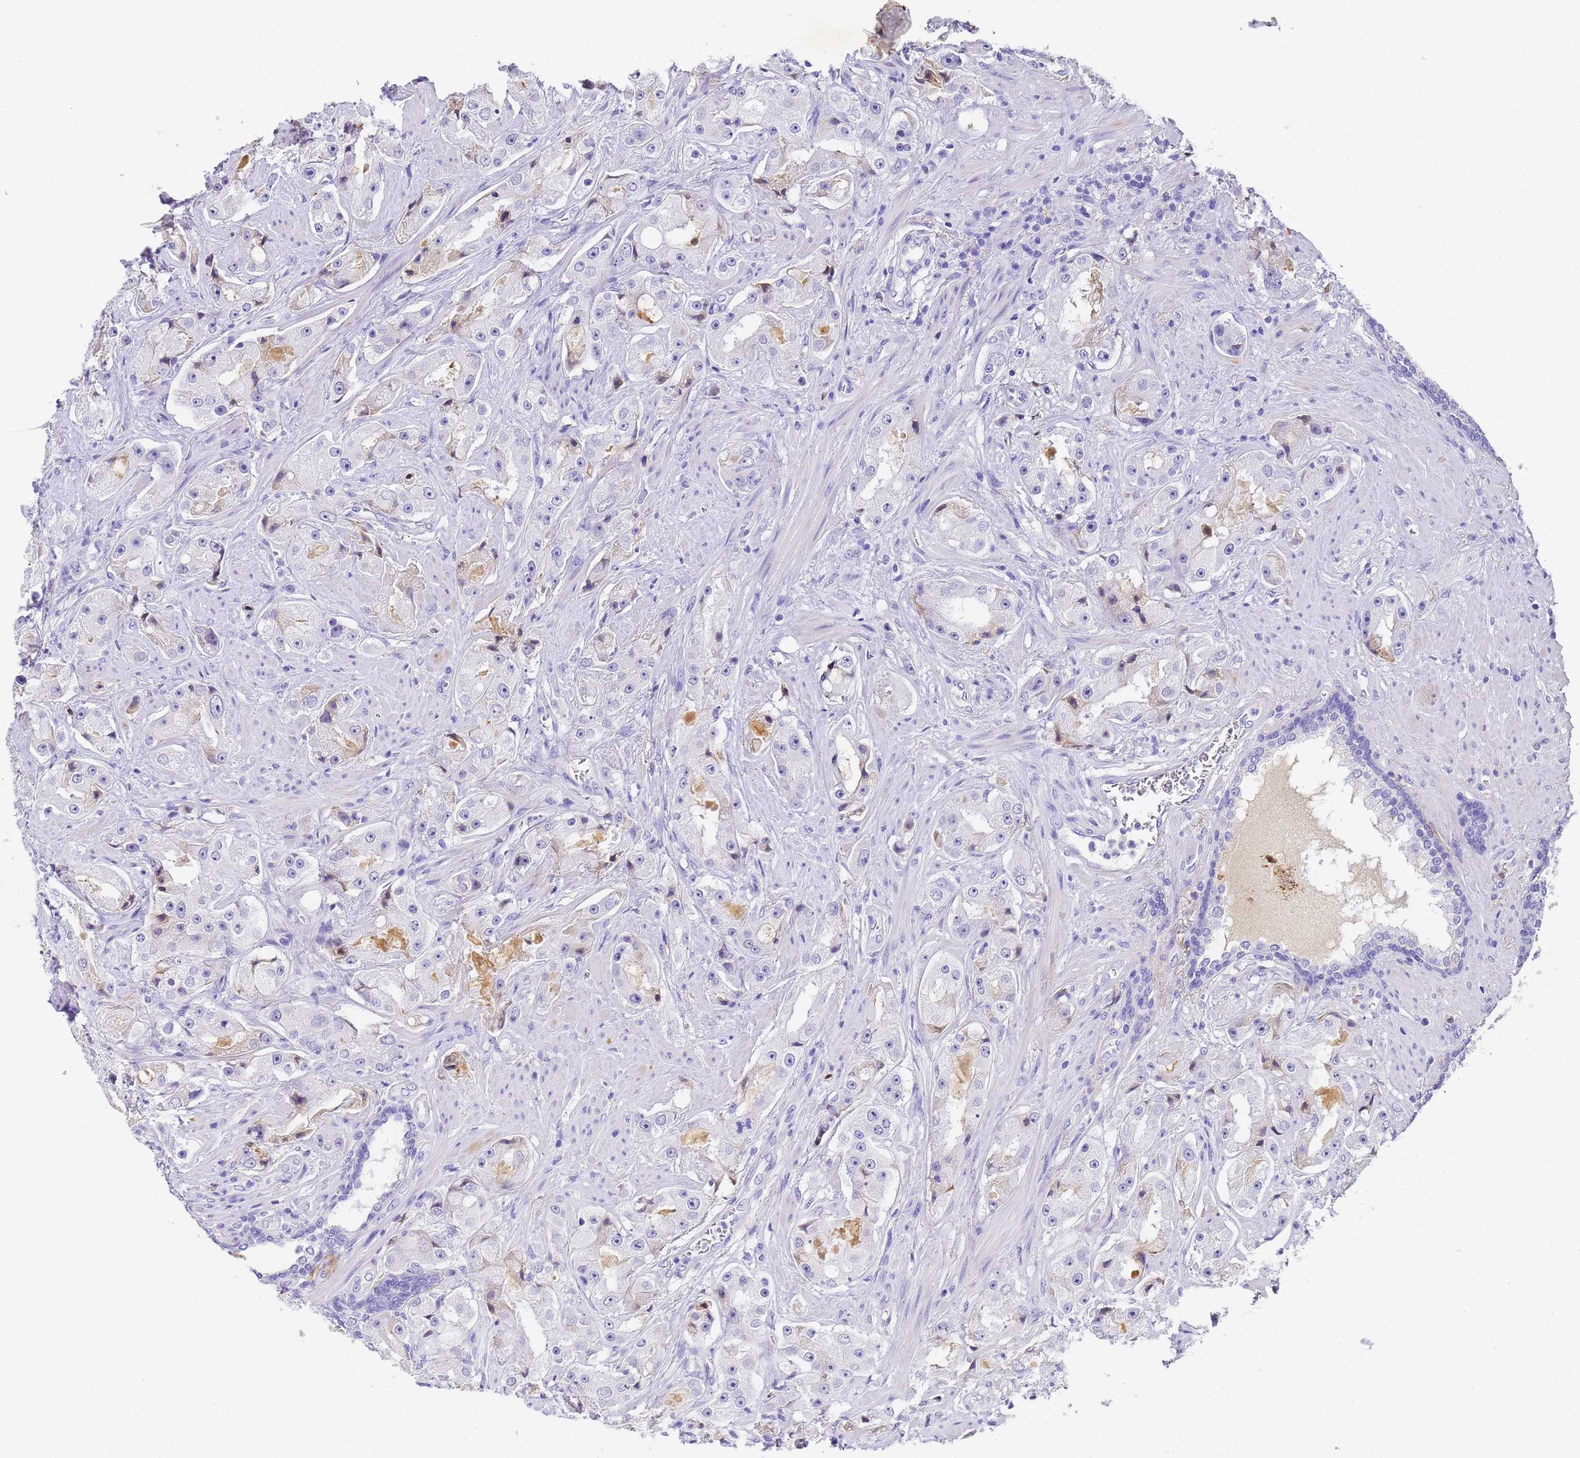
{"staining": {"intensity": "negative", "quantity": "none", "location": "none"}, "tissue": "prostate cancer", "cell_type": "Tumor cells", "image_type": "cancer", "snomed": [{"axis": "morphology", "description": "Adenocarcinoma, High grade"}, {"axis": "topography", "description": "Prostate"}], "caption": "Human prostate cancer (high-grade adenocarcinoma) stained for a protein using IHC exhibits no positivity in tumor cells.", "gene": "CFHR2", "patient": {"sex": "male", "age": 73}}